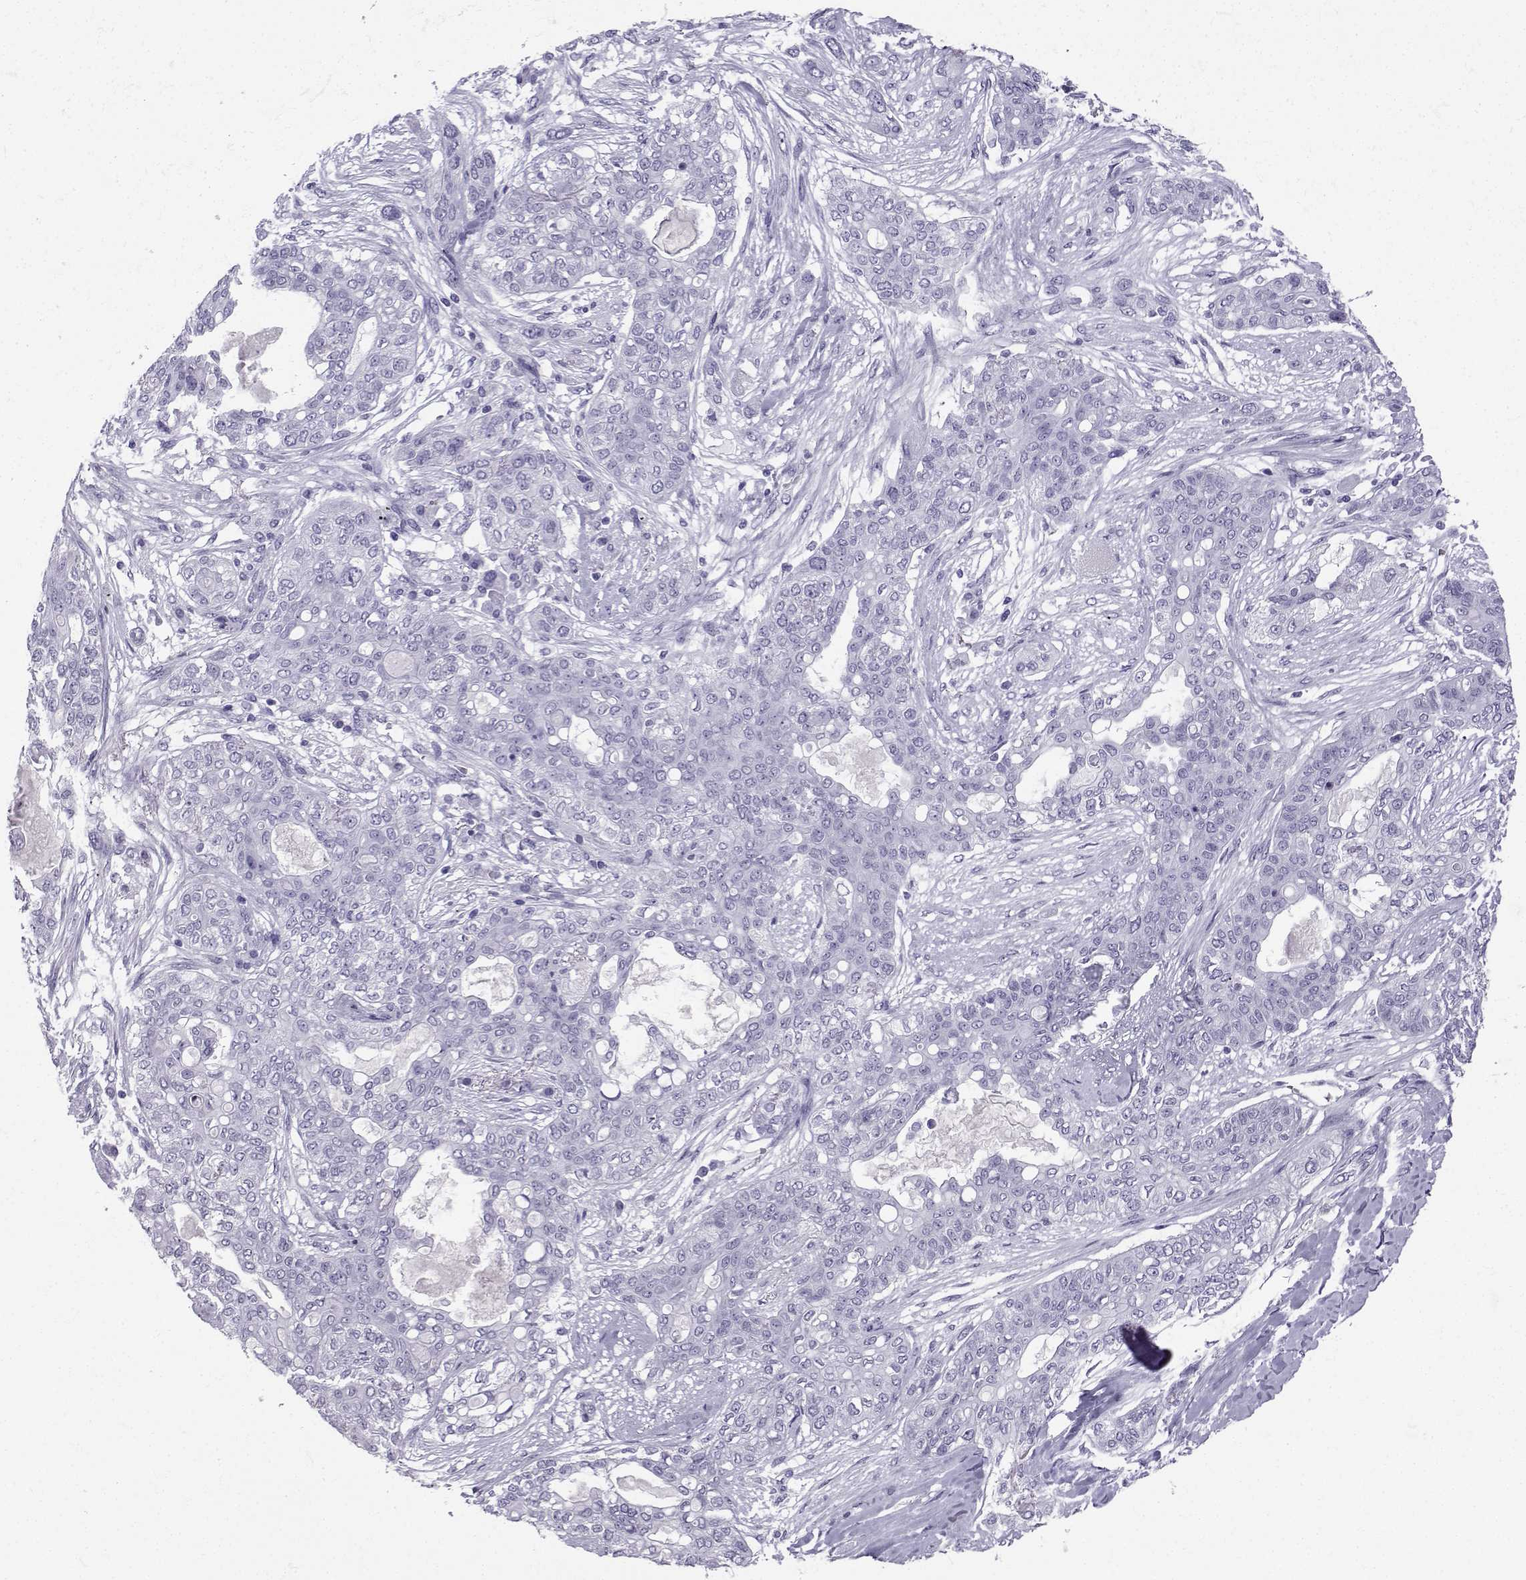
{"staining": {"intensity": "negative", "quantity": "none", "location": "none"}, "tissue": "lung cancer", "cell_type": "Tumor cells", "image_type": "cancer", "snomed": [{"axis": "morphology", "description": "Squamous cell carcinoma, NOS"}, {"axis": "topography", "description": "Lung"}], "caption": "Lung cancer (squamous cell carcinoma) was stained to show a protein in brown. There is no significant expression in tumor cells.", "gene": "NEFL", "patient": {"sex": "female", "age": 70}}